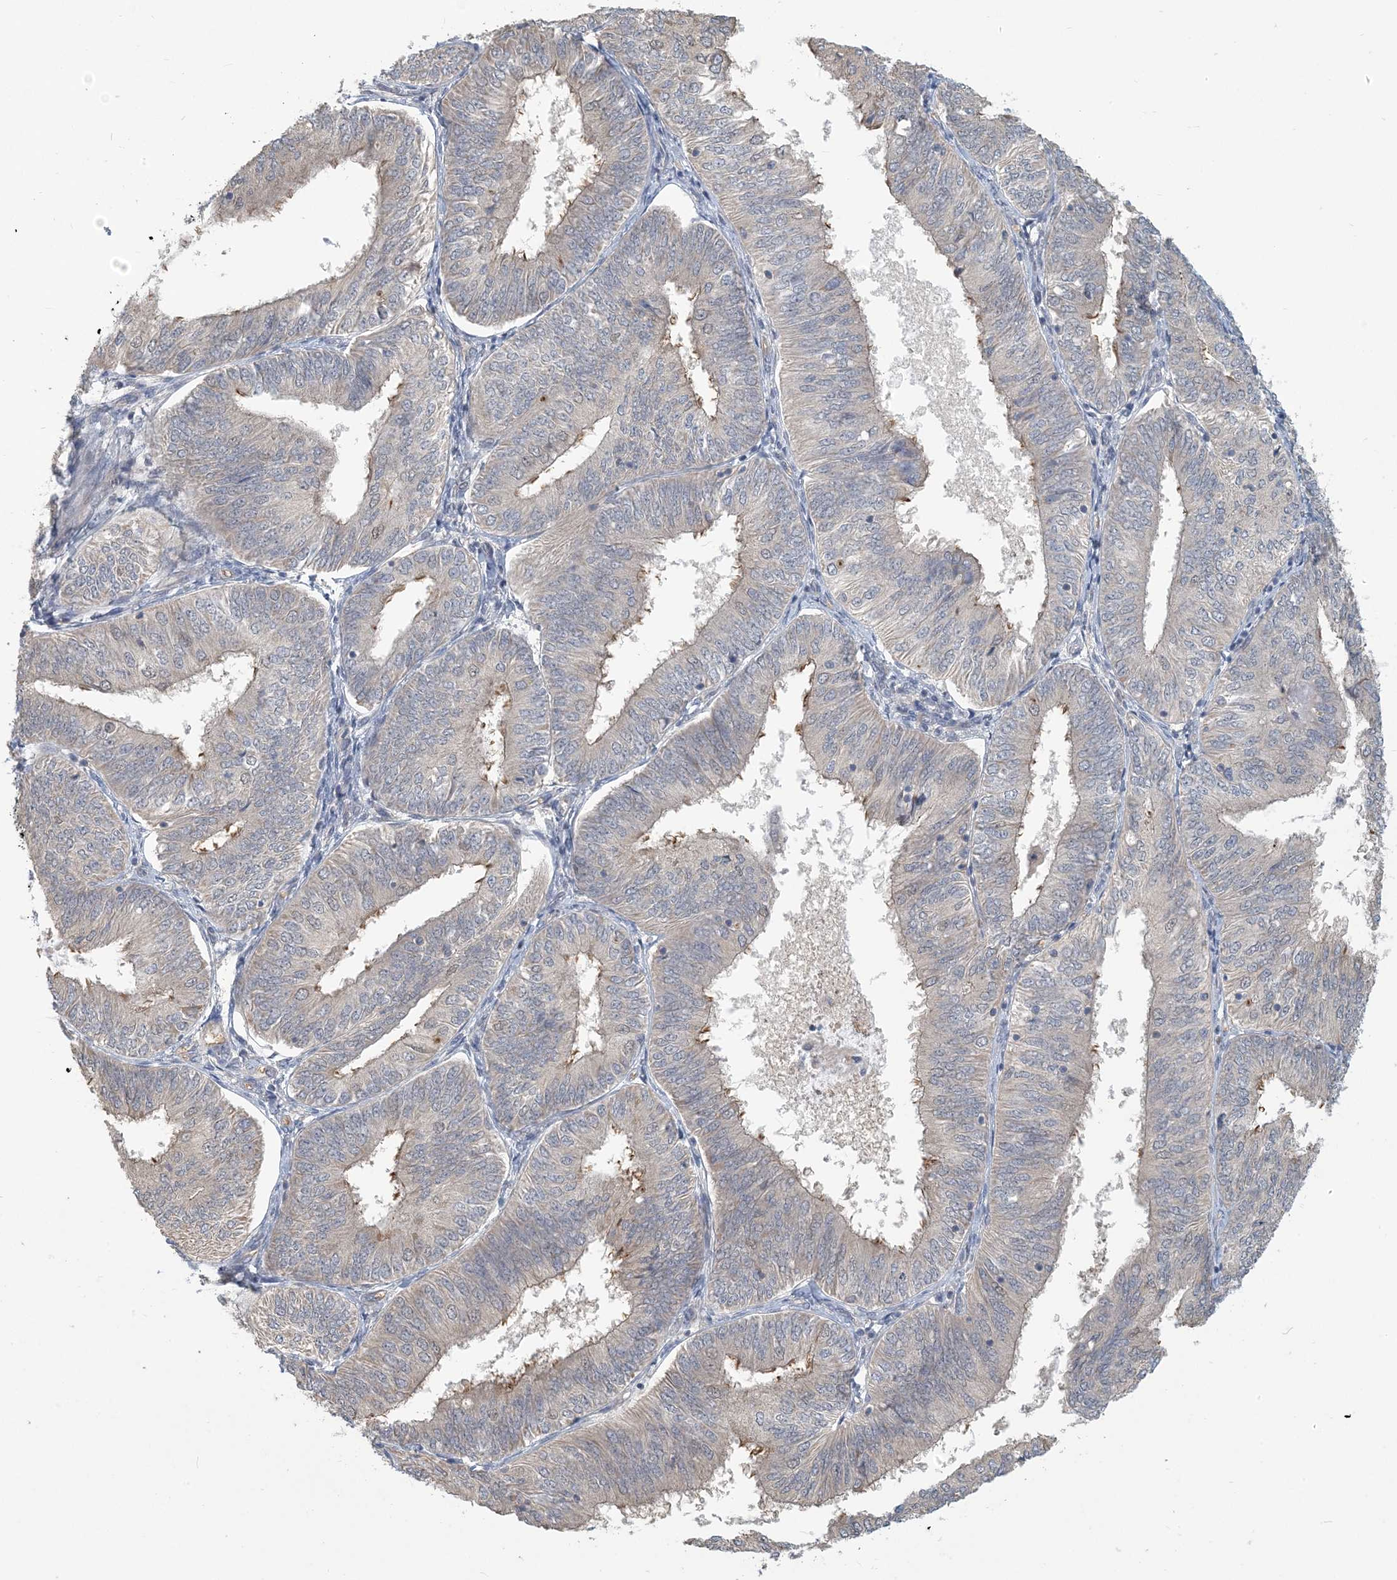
{"staining": {"intensity": "negative", "quantity": "none", "location": "none"}, "tissue": "endometrial cancer", "cell_type": "Tumor cells", "image_type": "cancer", "snomed": [{"axis": "morphology", "description": "Adenocarcinoma, NOS"}, {"axis": "topography", "description": "Endometrium"}], "caption": "IHC image of neoplastic tissue: human adenocarcinoma (endometrial) stained with DAB exhibits no significant protein expression in tumor cells.", "gene": "PUSL1", "patient": {"sex": "female", "age": 58}}